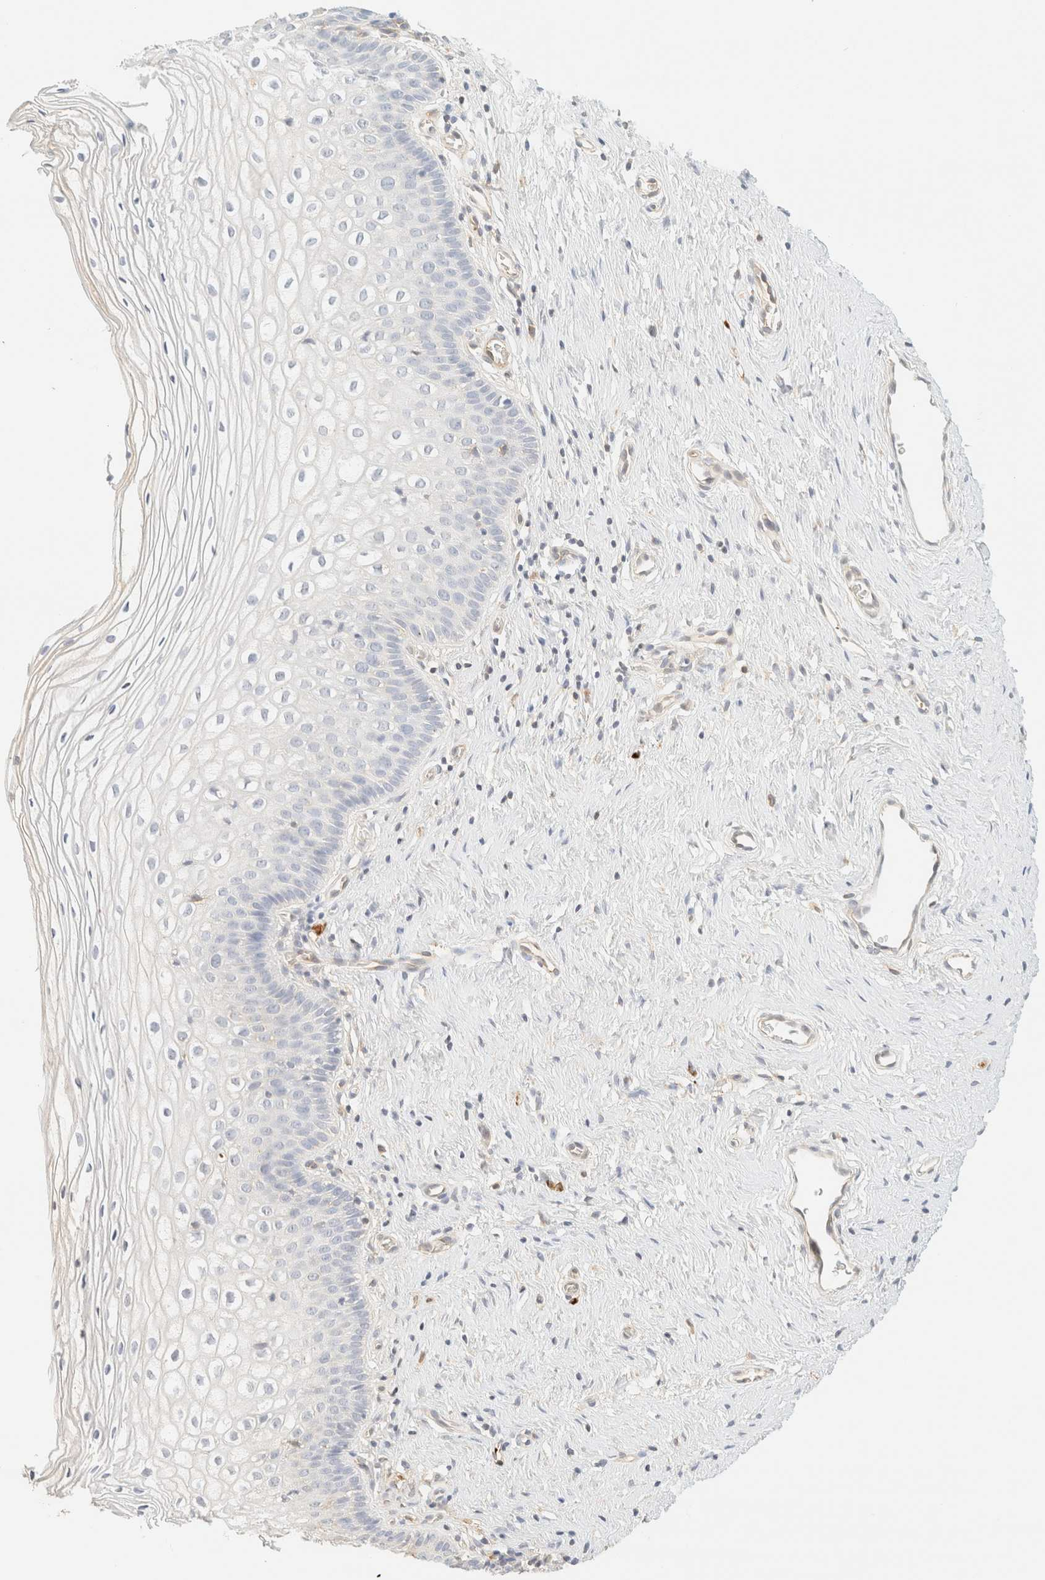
{"staining": {"intensity": "weak", "quantity": "<25%", "location": "cytoplasmic/membranous"}, "tissue": "cervix", "cell_type": "Squamous epithelial cells", "image_type": "normal", "snomed": [{"axis": "morphology", "description": "Normal tissue, NOS"}, {"axis": "topography", "description": "Cervix"}], "caption": "An immunohistochemistry micrograph of benign cervix is shown. There is no staining in squamous epithelial cells of cervix. (Stains: DAB immunohistochemistry with hematoxylin counter stain, Microscopy: brightfield microscopy at high magnification).", "gene": "FHOD1", "patient": {"sex": "female", "age": 27}}